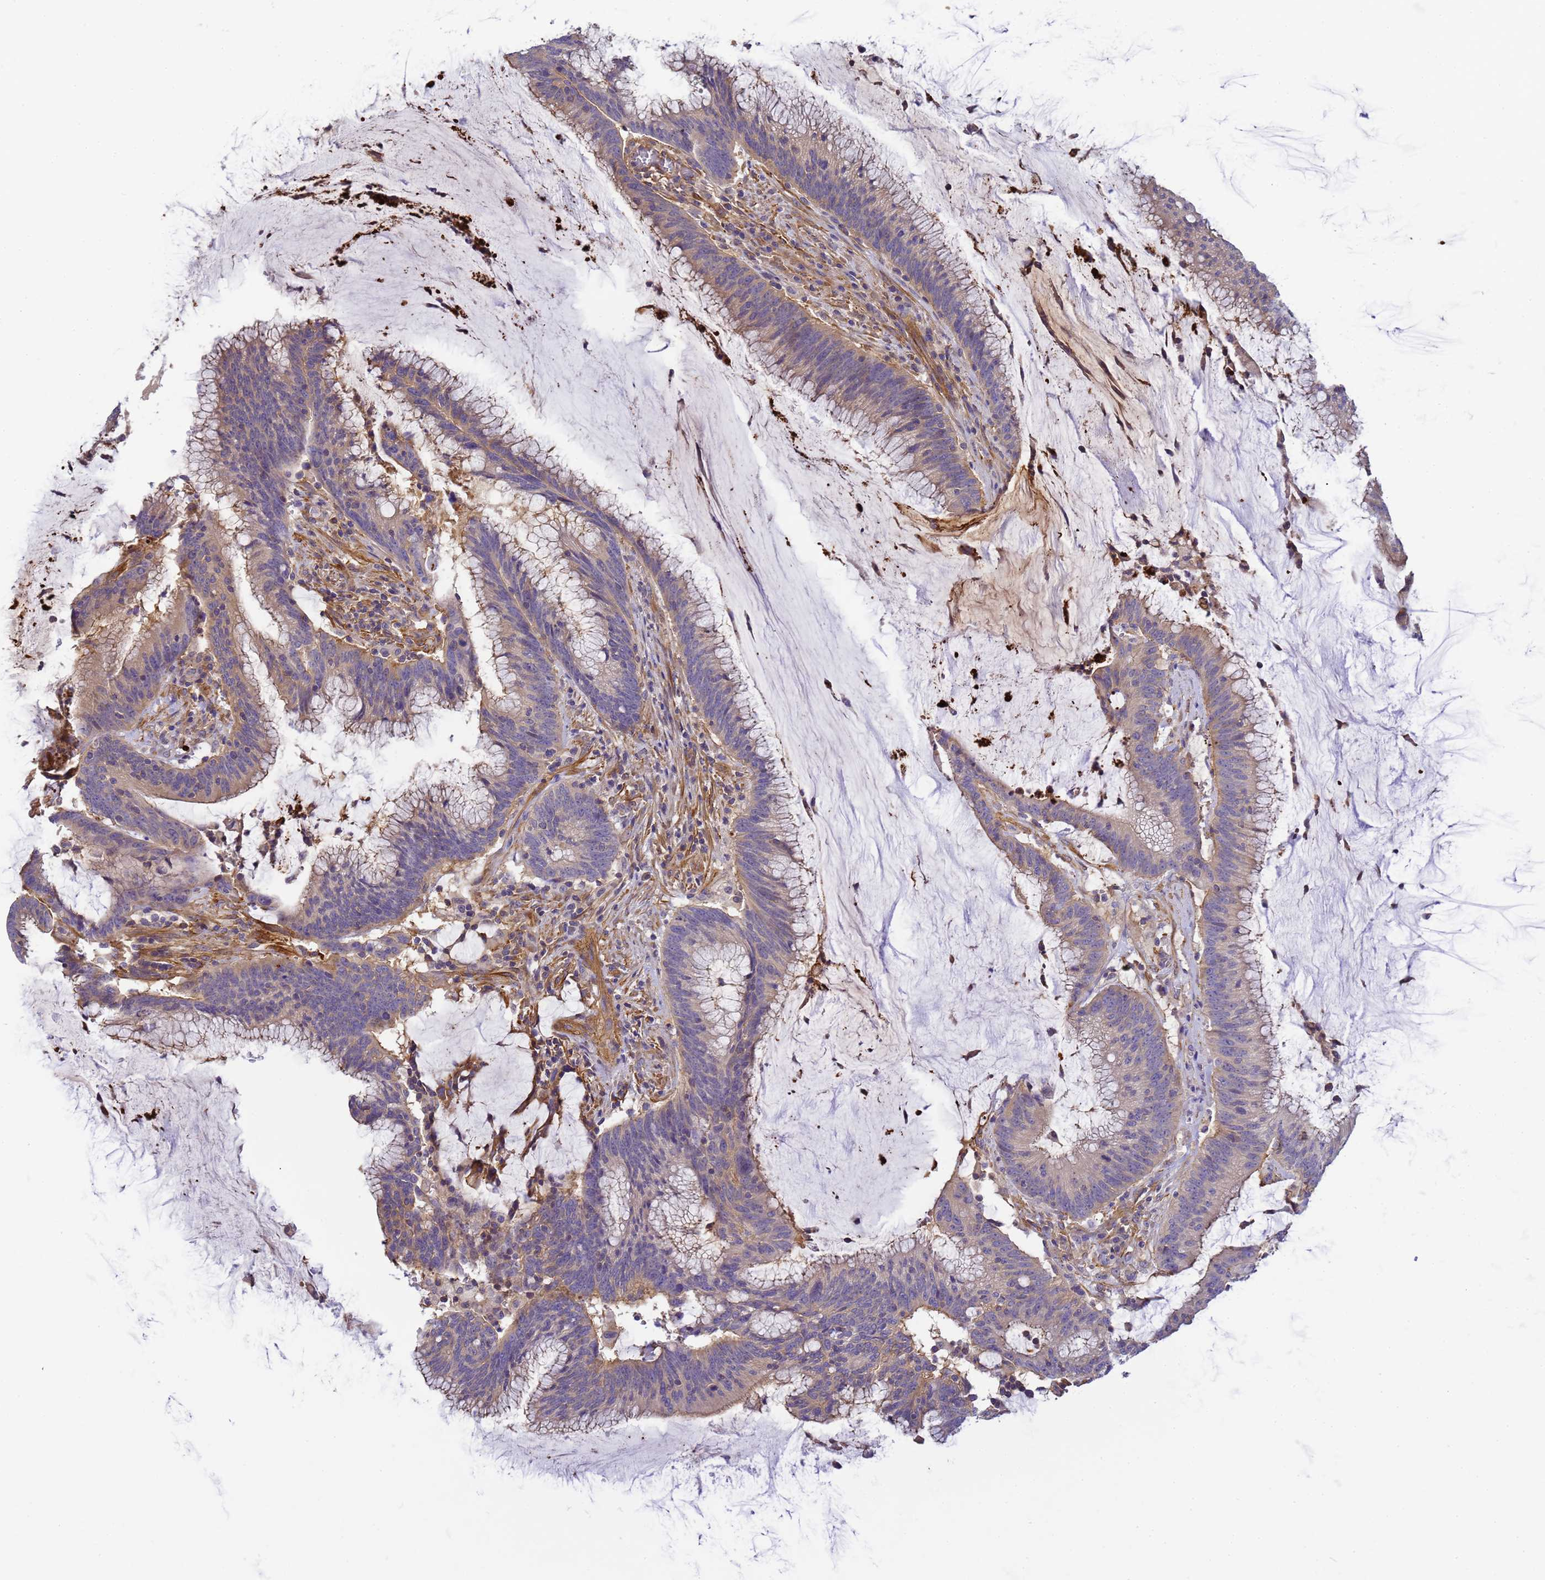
{"staining": {"intensity": "weak", "quantity": "<25%", "location": "cytoplasmic/membranous"}, "tissue": "colorectal cancer", "cell_type": "Tumor cells", "image_type": "cancer", "snomed": [{"axis": "morphology", "description": "Adenocarcinoma, NOS"}, {"axis": "topography", "description": "Rectum"}], "caption": "This image is of colorectal cancer (adenocarcinoma) stained with immunohistochemistry (IHC) to label a protein in brown with the nuclei are counter-stained blue. There is no expression in tumor cells.", "gene": "MYL12A", "patient": {"sex": "female", "age": 77}}